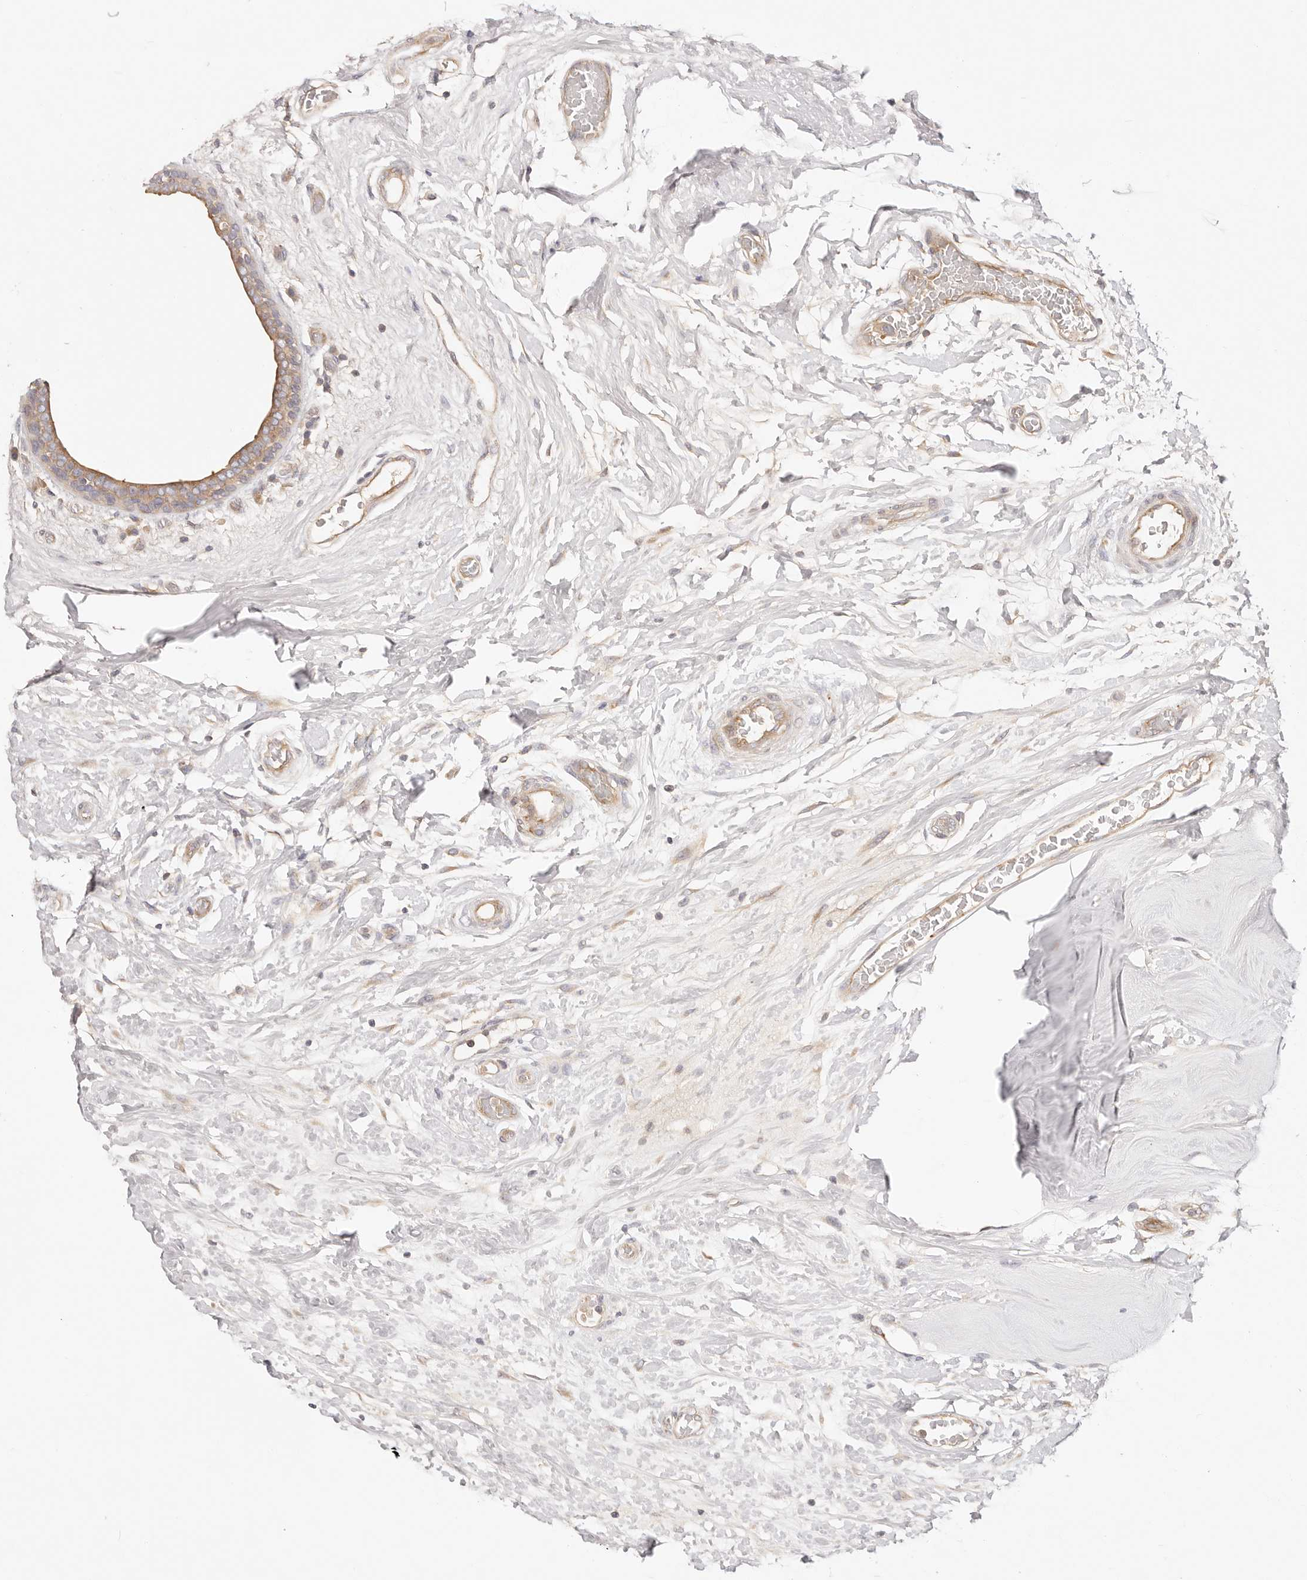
{"staining": {"intensity": "moderate", "quantity": ">75%", "location": "cytoplasmic/membranous"}, "tissue": "breast cancer", "cell_type": "Tumor cells", "image_type": "cancer", "snomed": [{"axis": "morphology", "description": "Duct carcinoma"}, {"axis": "topography", "description": "Breast"}], "caption": "Human breast intraductal carcinoma stained with a brown dye shows moderate cytoplasmic/membranous positive staining in about >75% of tumor cells.", "gene": "KCMF1", "patient": {"sex": "female", "age": 62}}